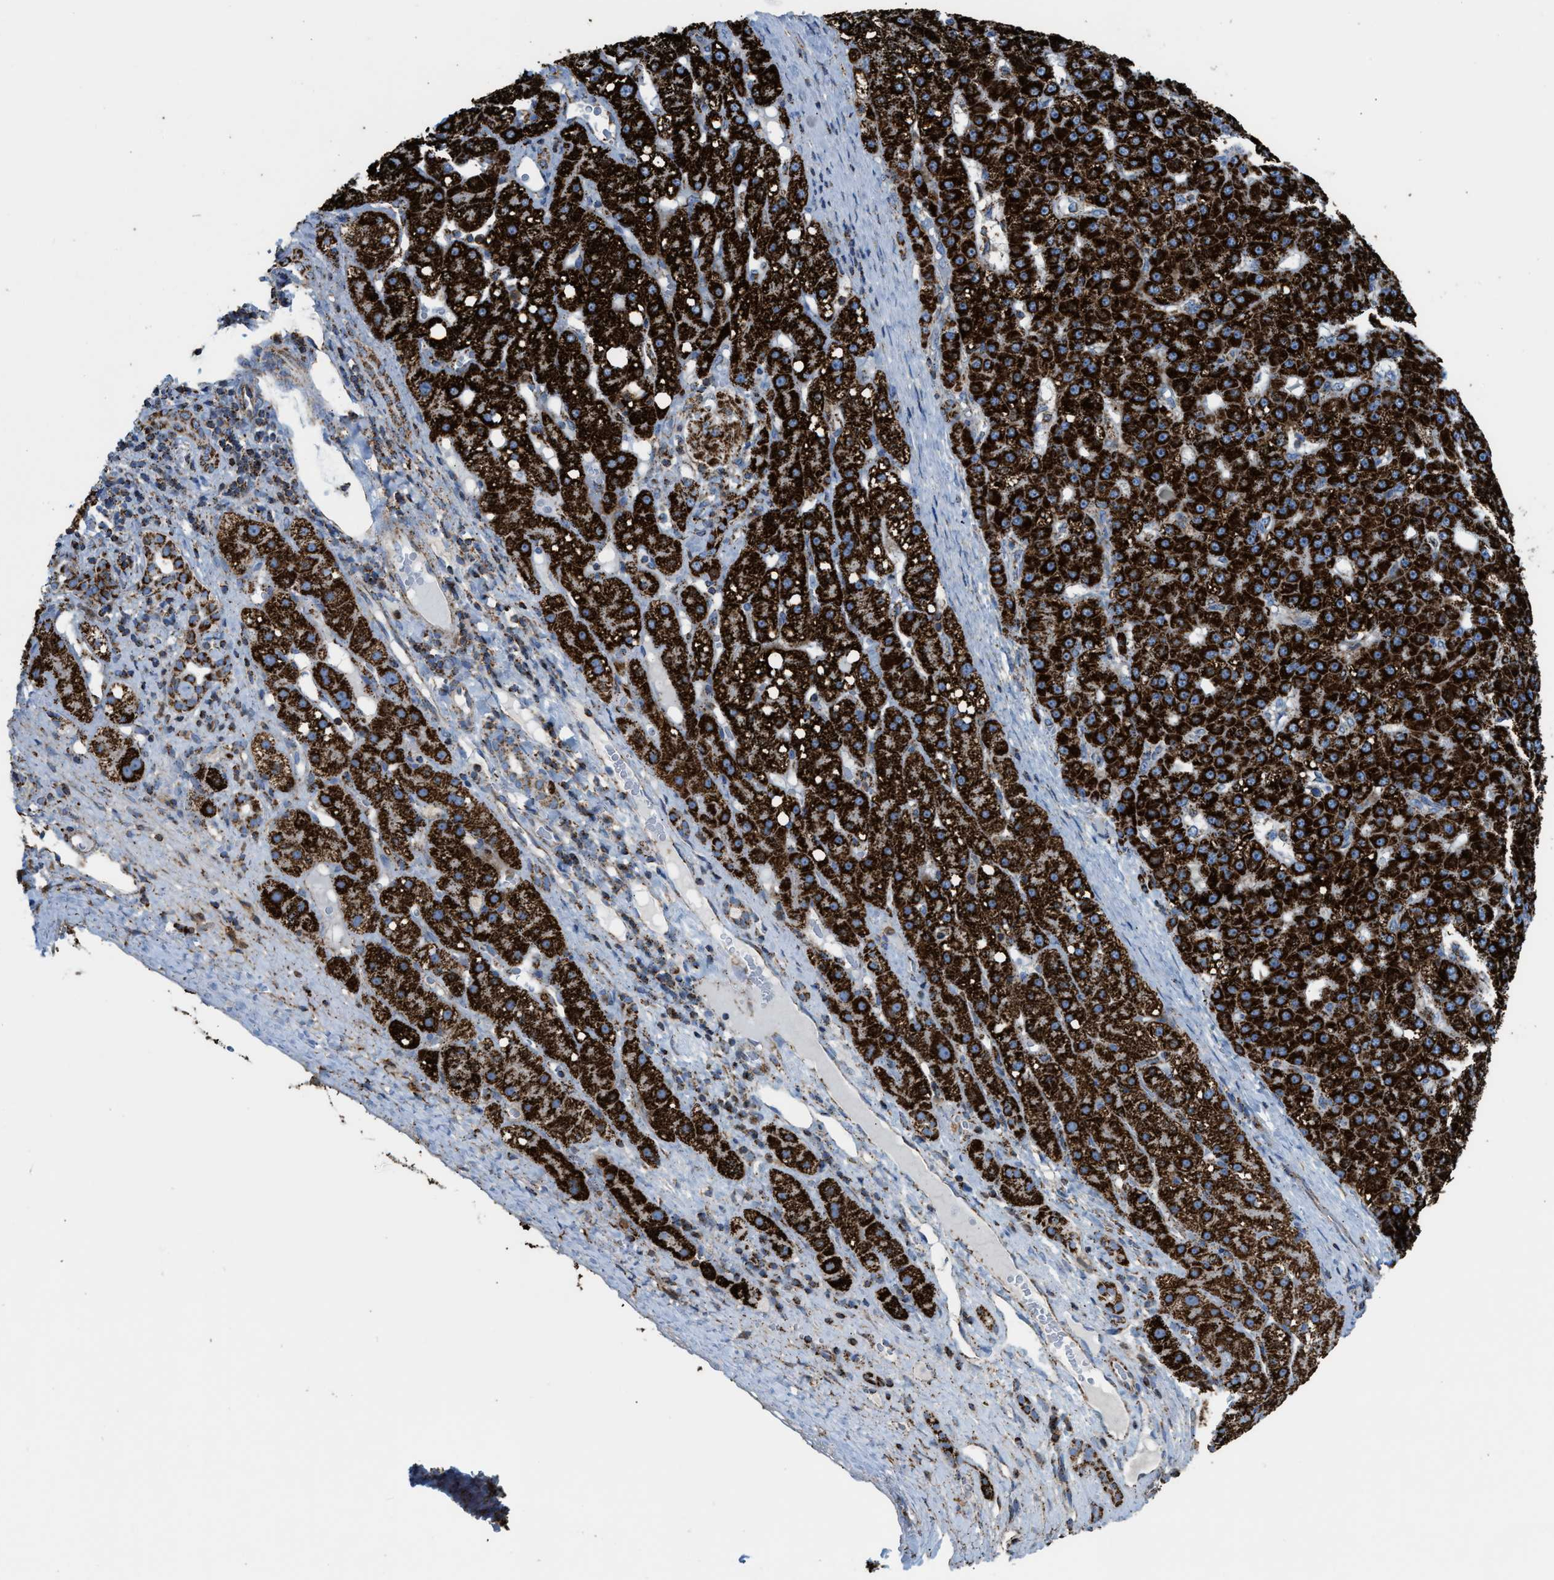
{"staining": {"intensity": "strong", "quantity": ">75%", "location": "cytoplasmic/membranous"}, "tissue": "liver cancer", "cell_type": "Tumor cells", "image_type": "cancer", "snomed": [{"axis": "morphology", "description": "Carcinoma, Hepatocellular, NOS"}, {"axis": "topography", "description": "Liver"}], "caption": "The photomicrograph demonstrates immunohistochemical staining of liver cancer. There is strong cytoplasmic/membranous positivity is present in approximately >75% of tumor cells.", "gene": "ECHS1", "patient": {"sex": "male", "age": 67}}